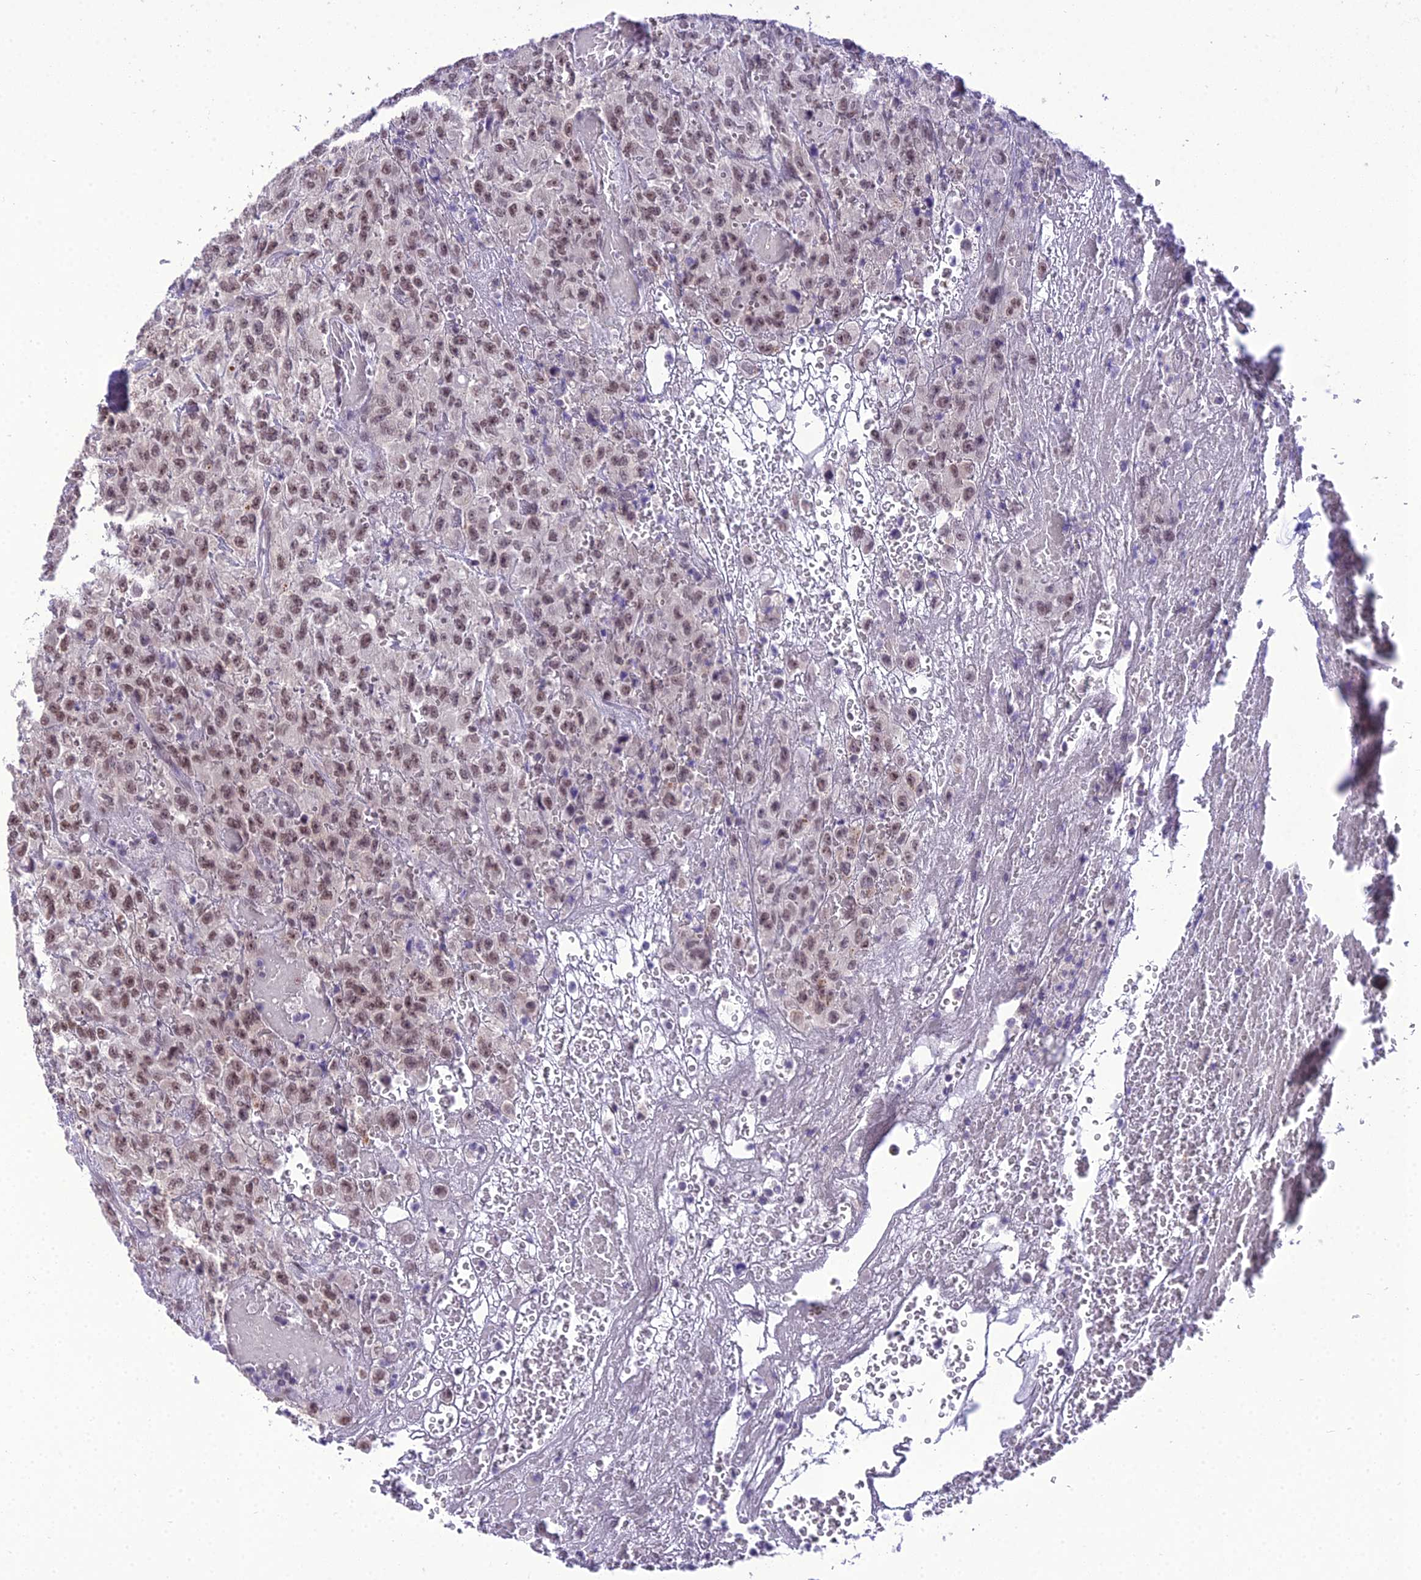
{"staining": {"intensity": "moderate", "quantity": ">75%", "location": "nuclear"}, "tissue": "urothelial cancer", "cell_type": "Tumor cells", "image_type": "cancer", "snomed": [{"axis": "morphology", "description": "Urothelial carcinoma, High grade"}, {"axis": "topography", "description": "Urinary bladder"}], "caption": "Immunohistochemical staining of human high-grade urothelial carcinoma reveals medium levels of moderate nuclear protein staining in approximately >75% of tumor cells. The staining was performed using DAB (3,3'-diaminobenzidine), with brown indicating positive protein expression. Nuclei are stained blue with hematoxylin.", "gene": "SH3RF3", "patient": {"sex": "male", "age": 46}}